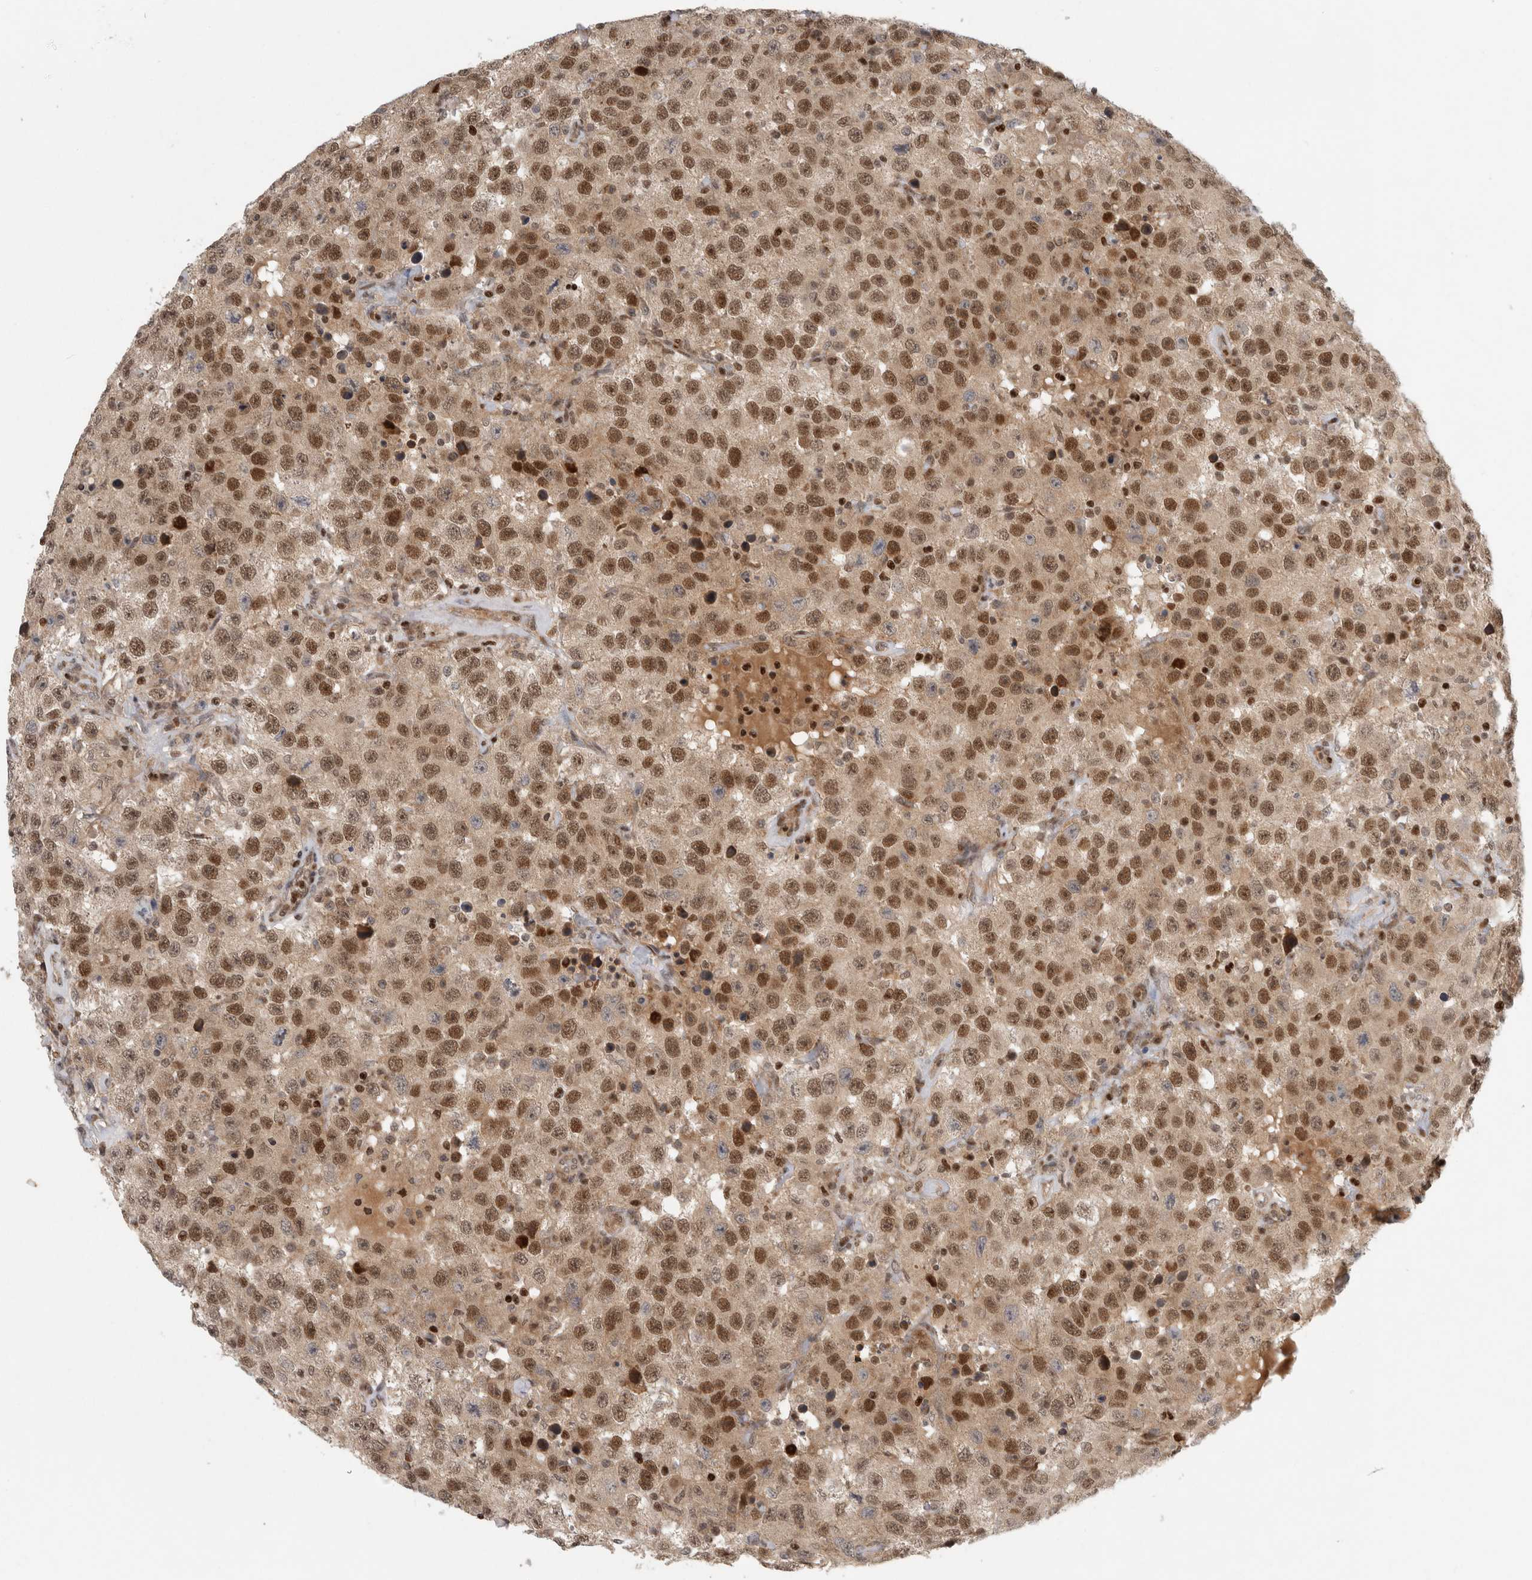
{"staining": {"intensity": "moderate", "quantity": ">75%", "location": "cytoplasmic/membranous,nuclear"}, "tissue": "testis cancer", "cell_type": "Tumor cells", "image_type": "cancer", "snomed": [{"axis": "morphology", "description": "Seminoma, NOS"}, {"axis": "topography", "description": "Testis"}], "caption": "Tumor cells exhibit medium levels of moderate cytoplasmic/membranous and nuclear staining in about >75% of cells in testis cancer. The staining is performed using DAB brown chromogen to label protein expression. The nuclei are counter-stained blue using hematoxylin.", "gene": "KDM8", "patient": {"sex": "male", "age": 41}}